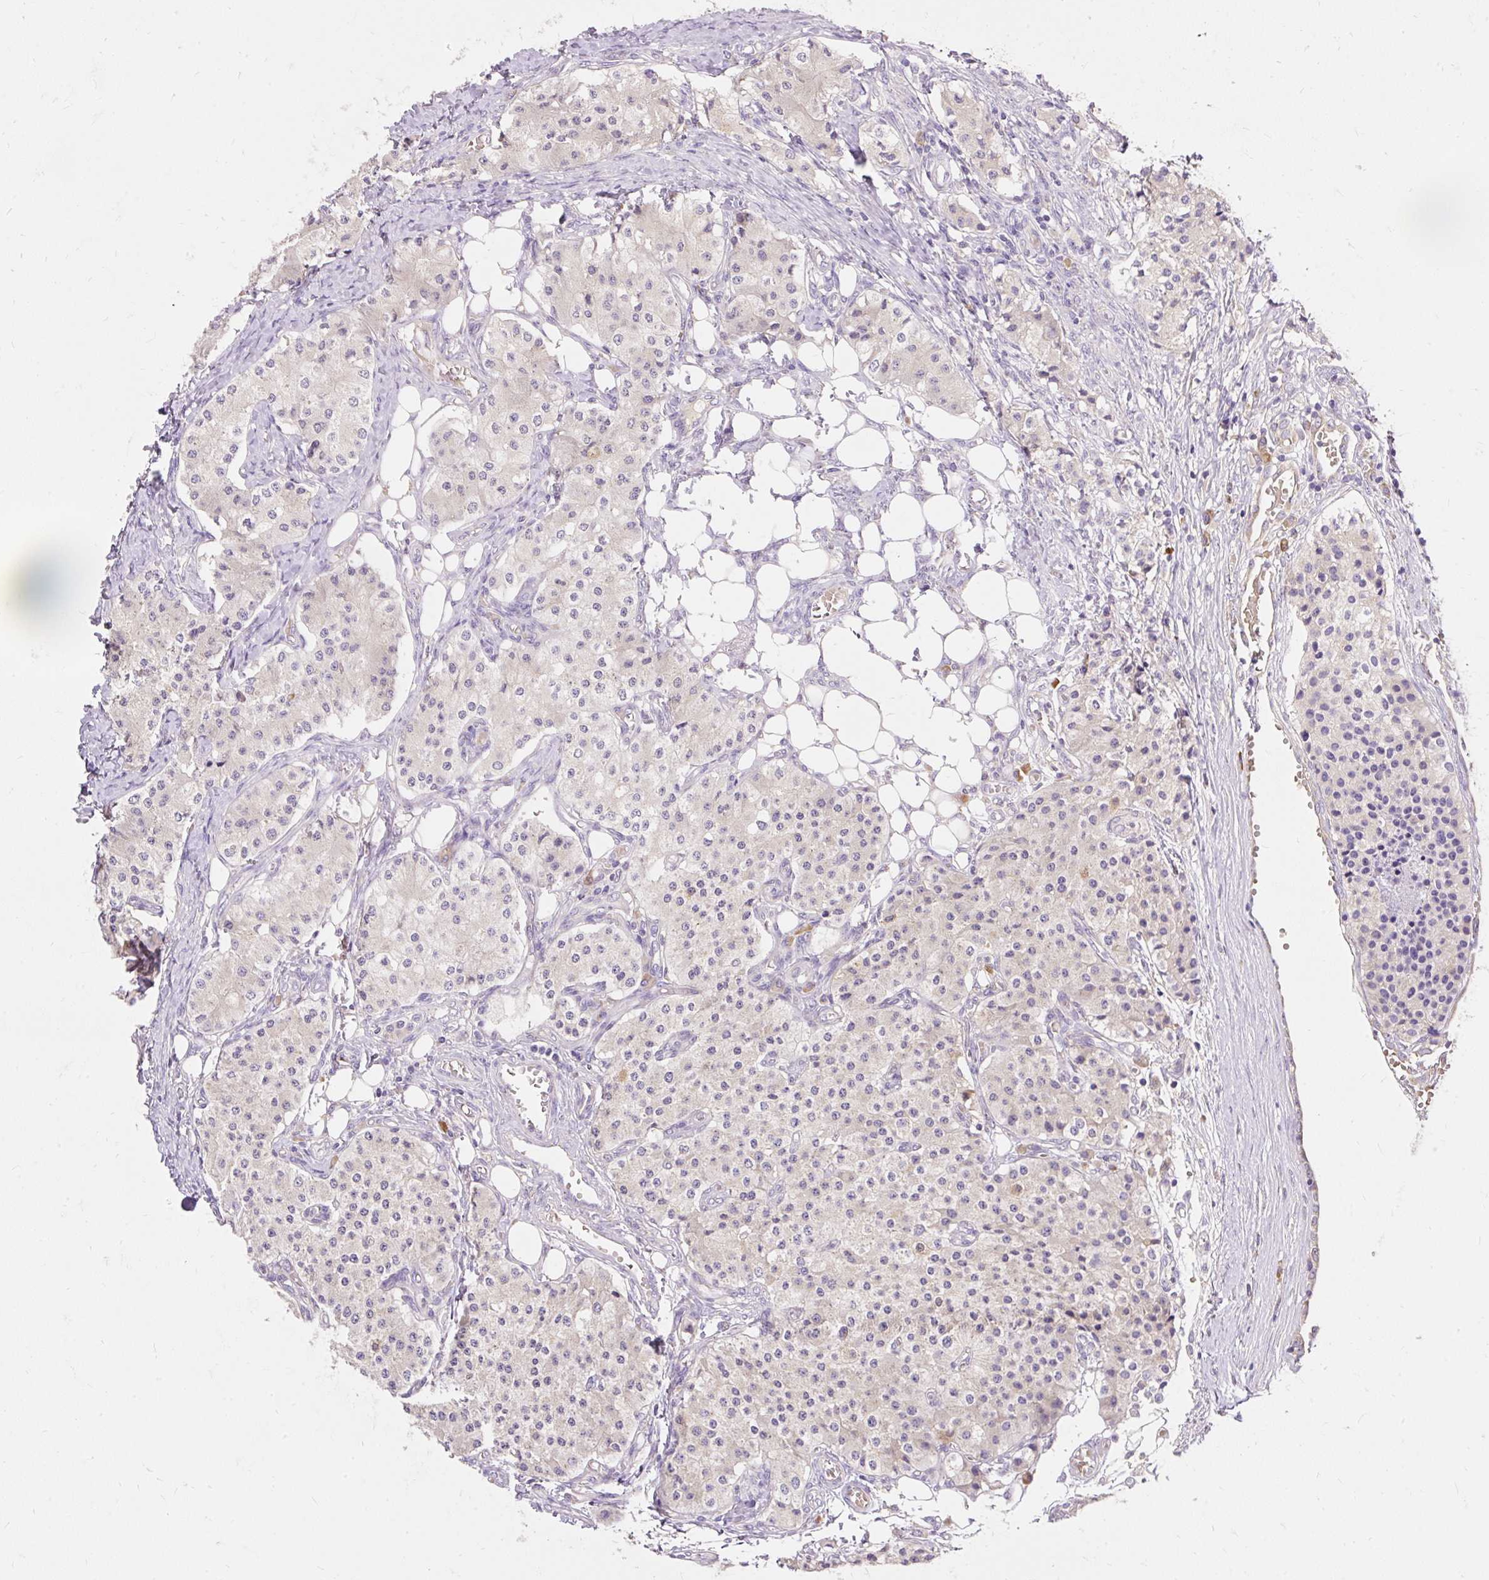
{"staining": {"intensity": "negative", "quantity": "none", "location": "none"}, "tissue": "carcinoid", "cell_type": "Tumor cells", "image_type": "cancer", "snomed": [{"axis": "morphology", "description": "Carcinoid, malignant, NOS"}, {"axis": "topography", "description": "Colon"}], "caption": "Immunohistochemical staining of human malignant carcinoid exhibits no significant expression in tumor cells.", "gene": "SEC63", "patient": {"sex": "female", "age": 52}}